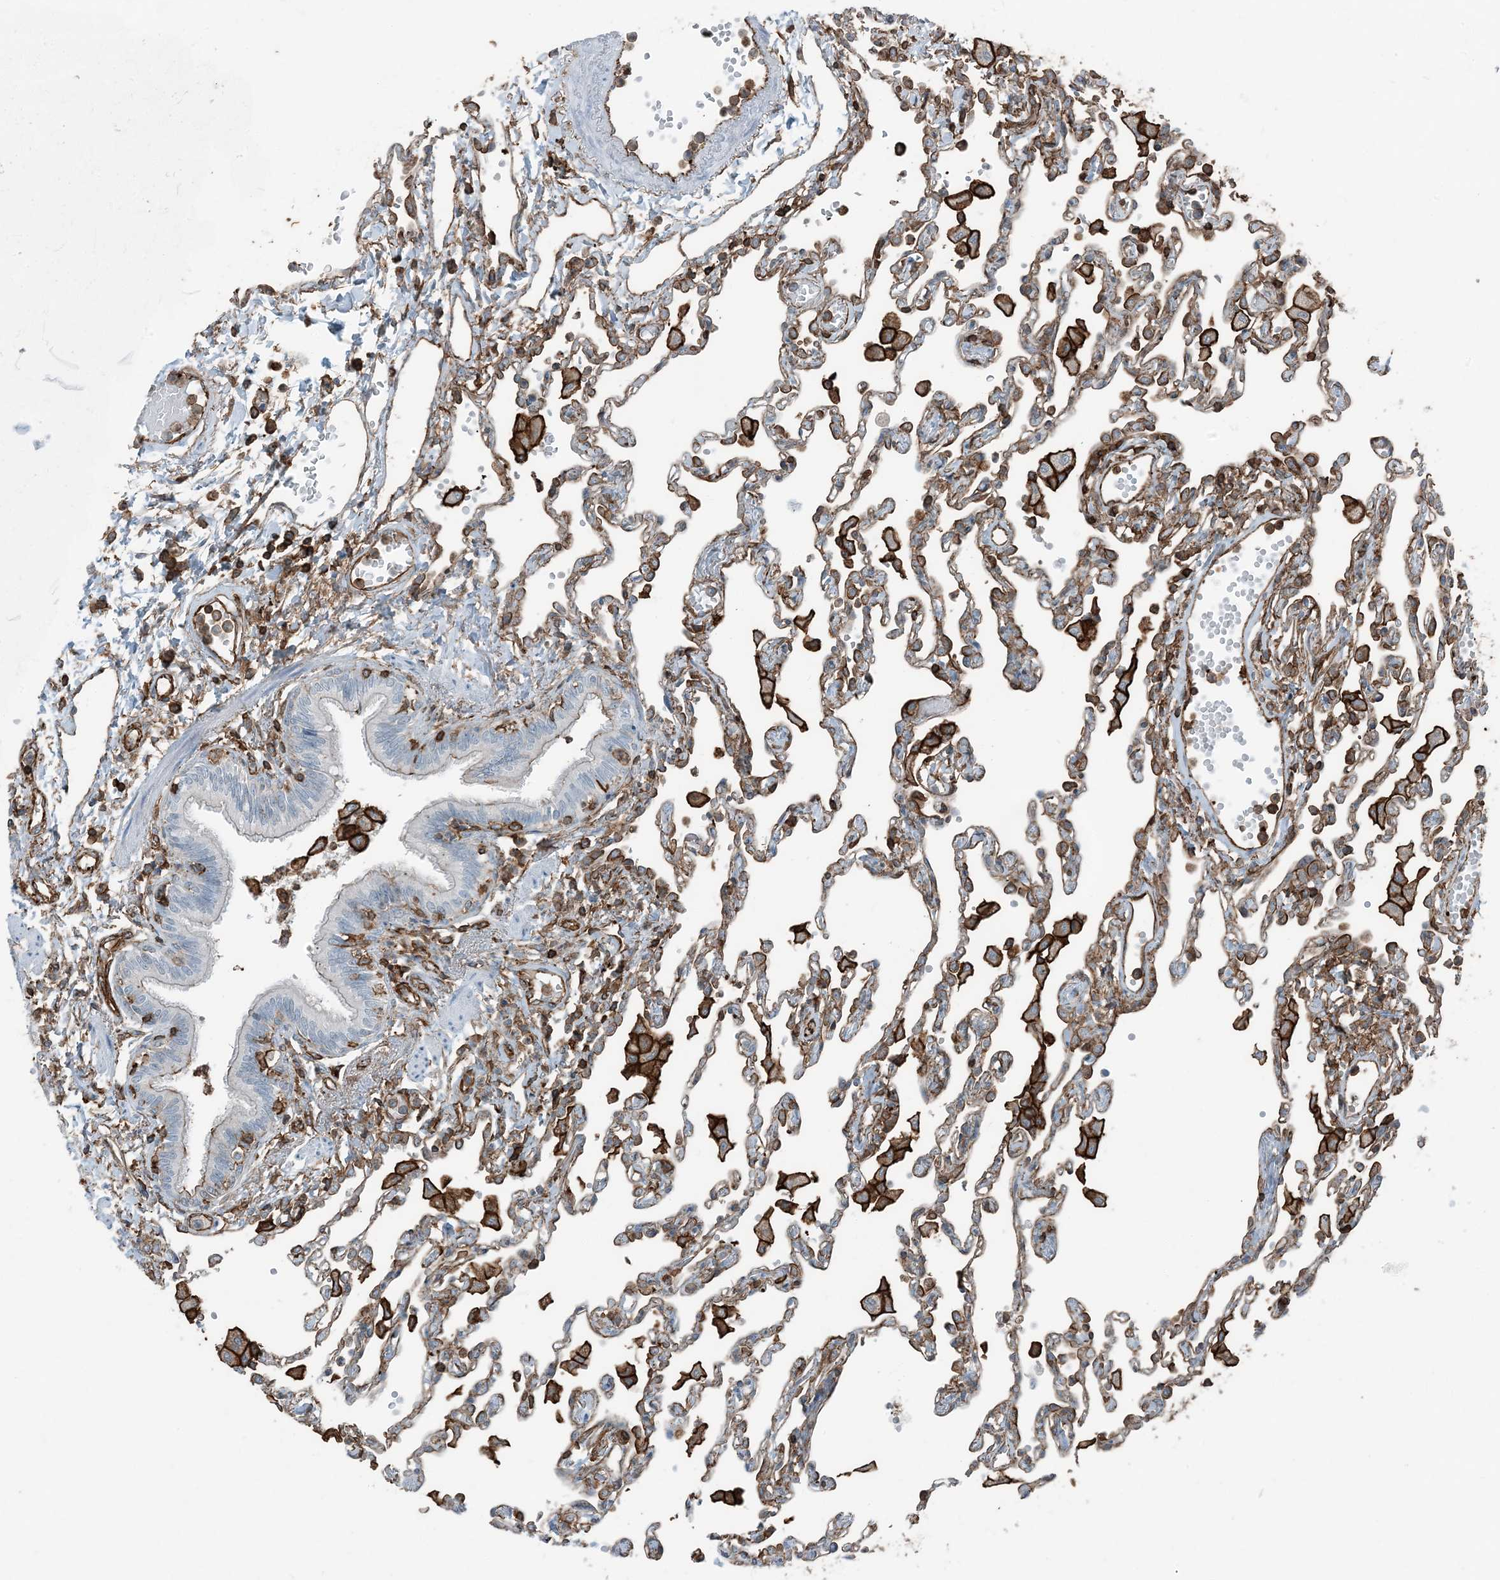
{"staining": {"intensity": "moderate", "quantity": "<25%", "location": "cytoplasmic/membranous"}, "tissue": "lung", "cell_type": "Alveolar cells", "image_type": "normal", "snomed": [{"axis": "morphology", "description": "Normal tissue, NOS"}, {"axis": "topography", "description": "Bronchus"}, {"axis": "topography", "description": "Lung"}], "caption": "Moderate cytoplasmic/membranous protein expression is identified in about <25% of alveolar cells in lung.", "gene": "APOBEC3C", "patient": {"sex": "female", "age": 49}}